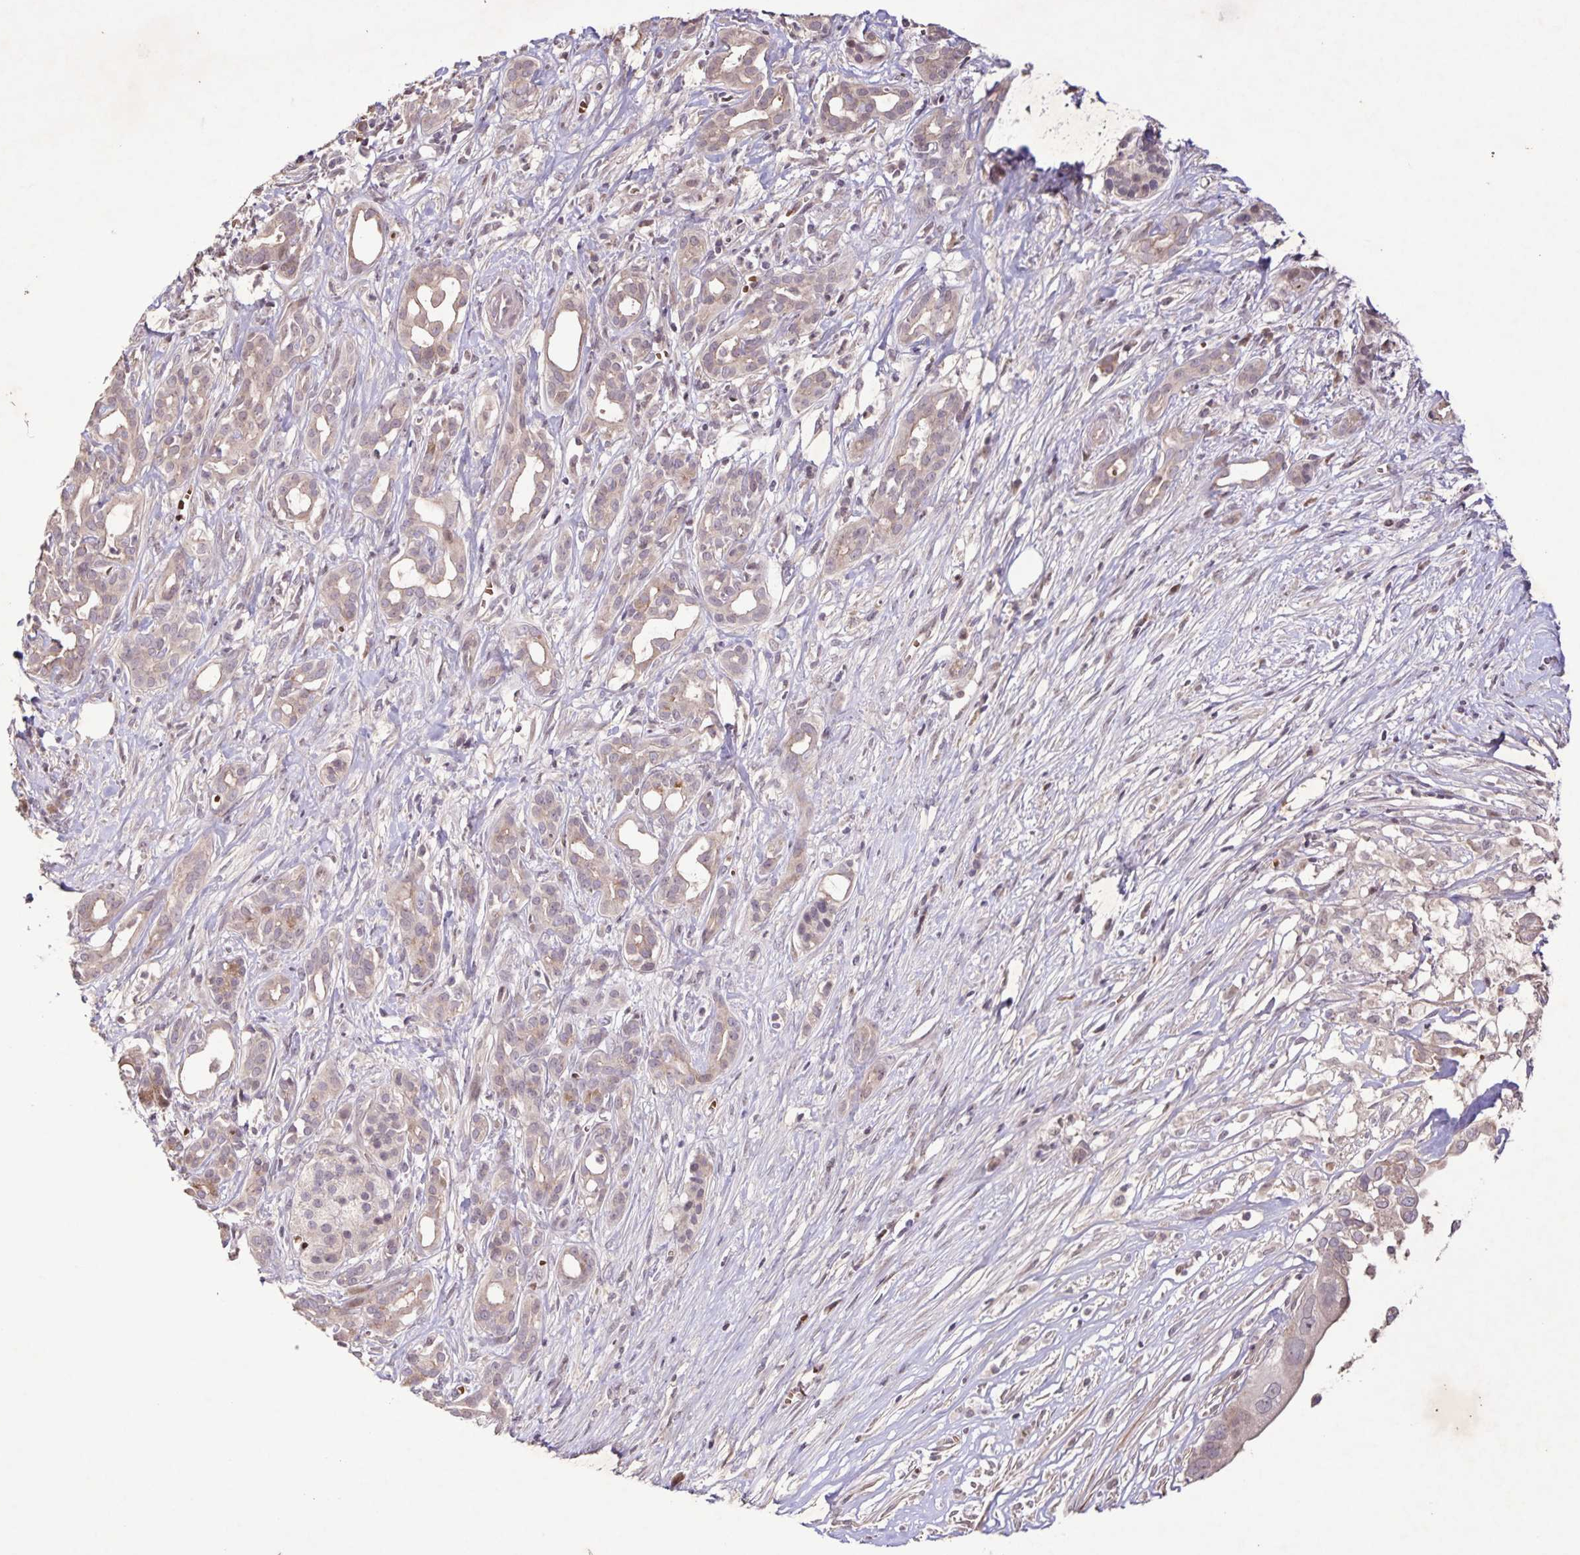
{"staining": {"intensity": "weak", "quantity": ">75%", "location": "cytoplasmic/membranous,nuclear"}, "tissue": "pancreatic cancer", "cell_type": "Tumor cells", "image_type": "cancer", "snomed": [{"axis": "morphology", "description": "Adenocarcinoma, NOS"}, {"axis": "topography", "description": "Pancreas"}], "caption": "Human pancreatic adenocarcinoma stained for a protein (brown) demonstrates weak cytoplasmic/membranous and nuclear positive staining in about >75% of tumor cells.", "gene": "GDF2", "patient": {"sex": "male", "age": 61}}